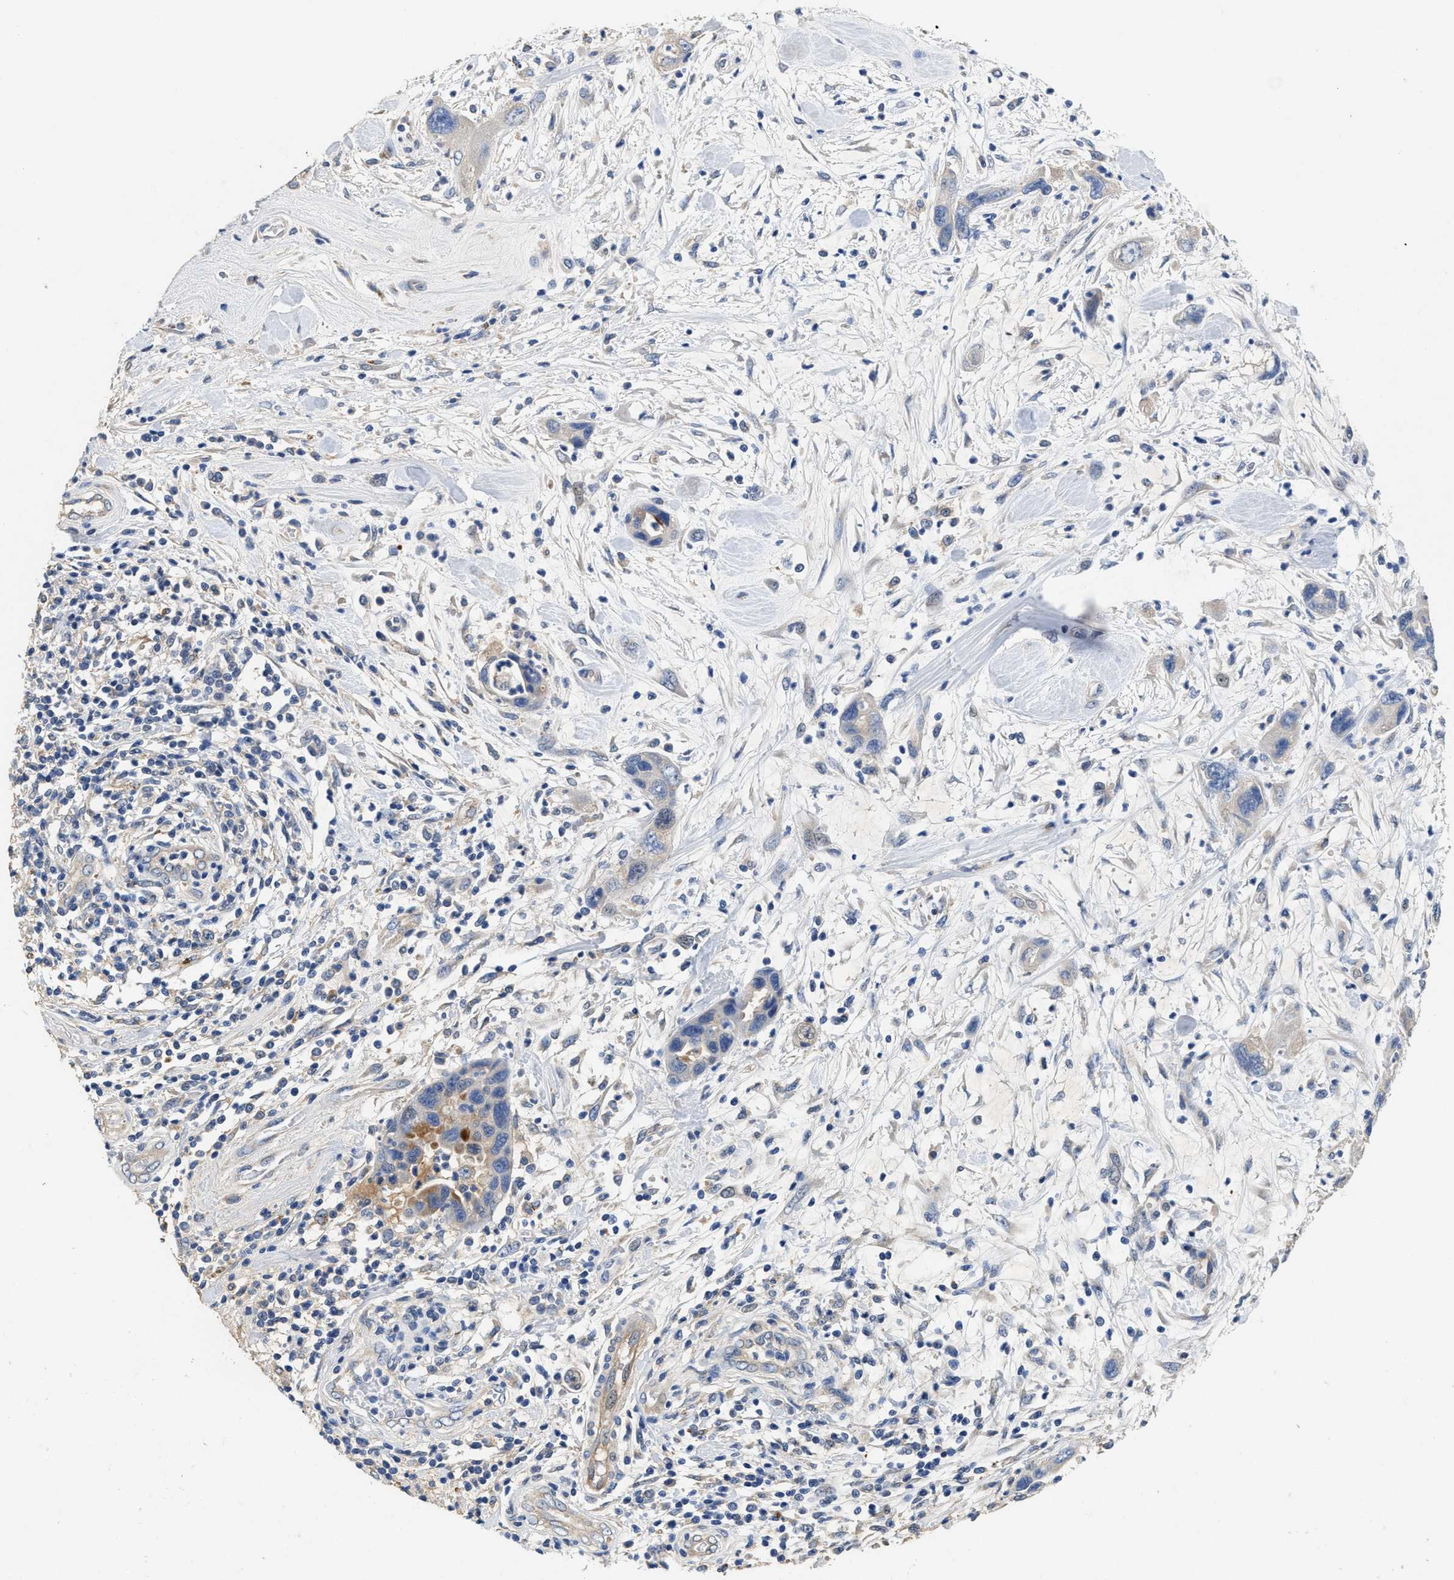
{"staining": {"intensity": "strong", "quantity": "25%-75%", "location": "cytoplasmic/membranous"}, "tissue": "pancreatic cancer", "cell_type": "Tumor cells", "image_type": "cancer", "snomed": [{"axis": "morphology", "description": "Adenocarcinoma, NOS"}, {"axis": "topography", "description": "Pancreas"}], "caption": "The histopathology image reveals a brown stain indicating the presence of a protein in the cytoplasmic/membranous of tumor cells in pancreatic adenocarcinoma.", "gene": "PEG10", "patient": {"sex": "female", "age": 70}}